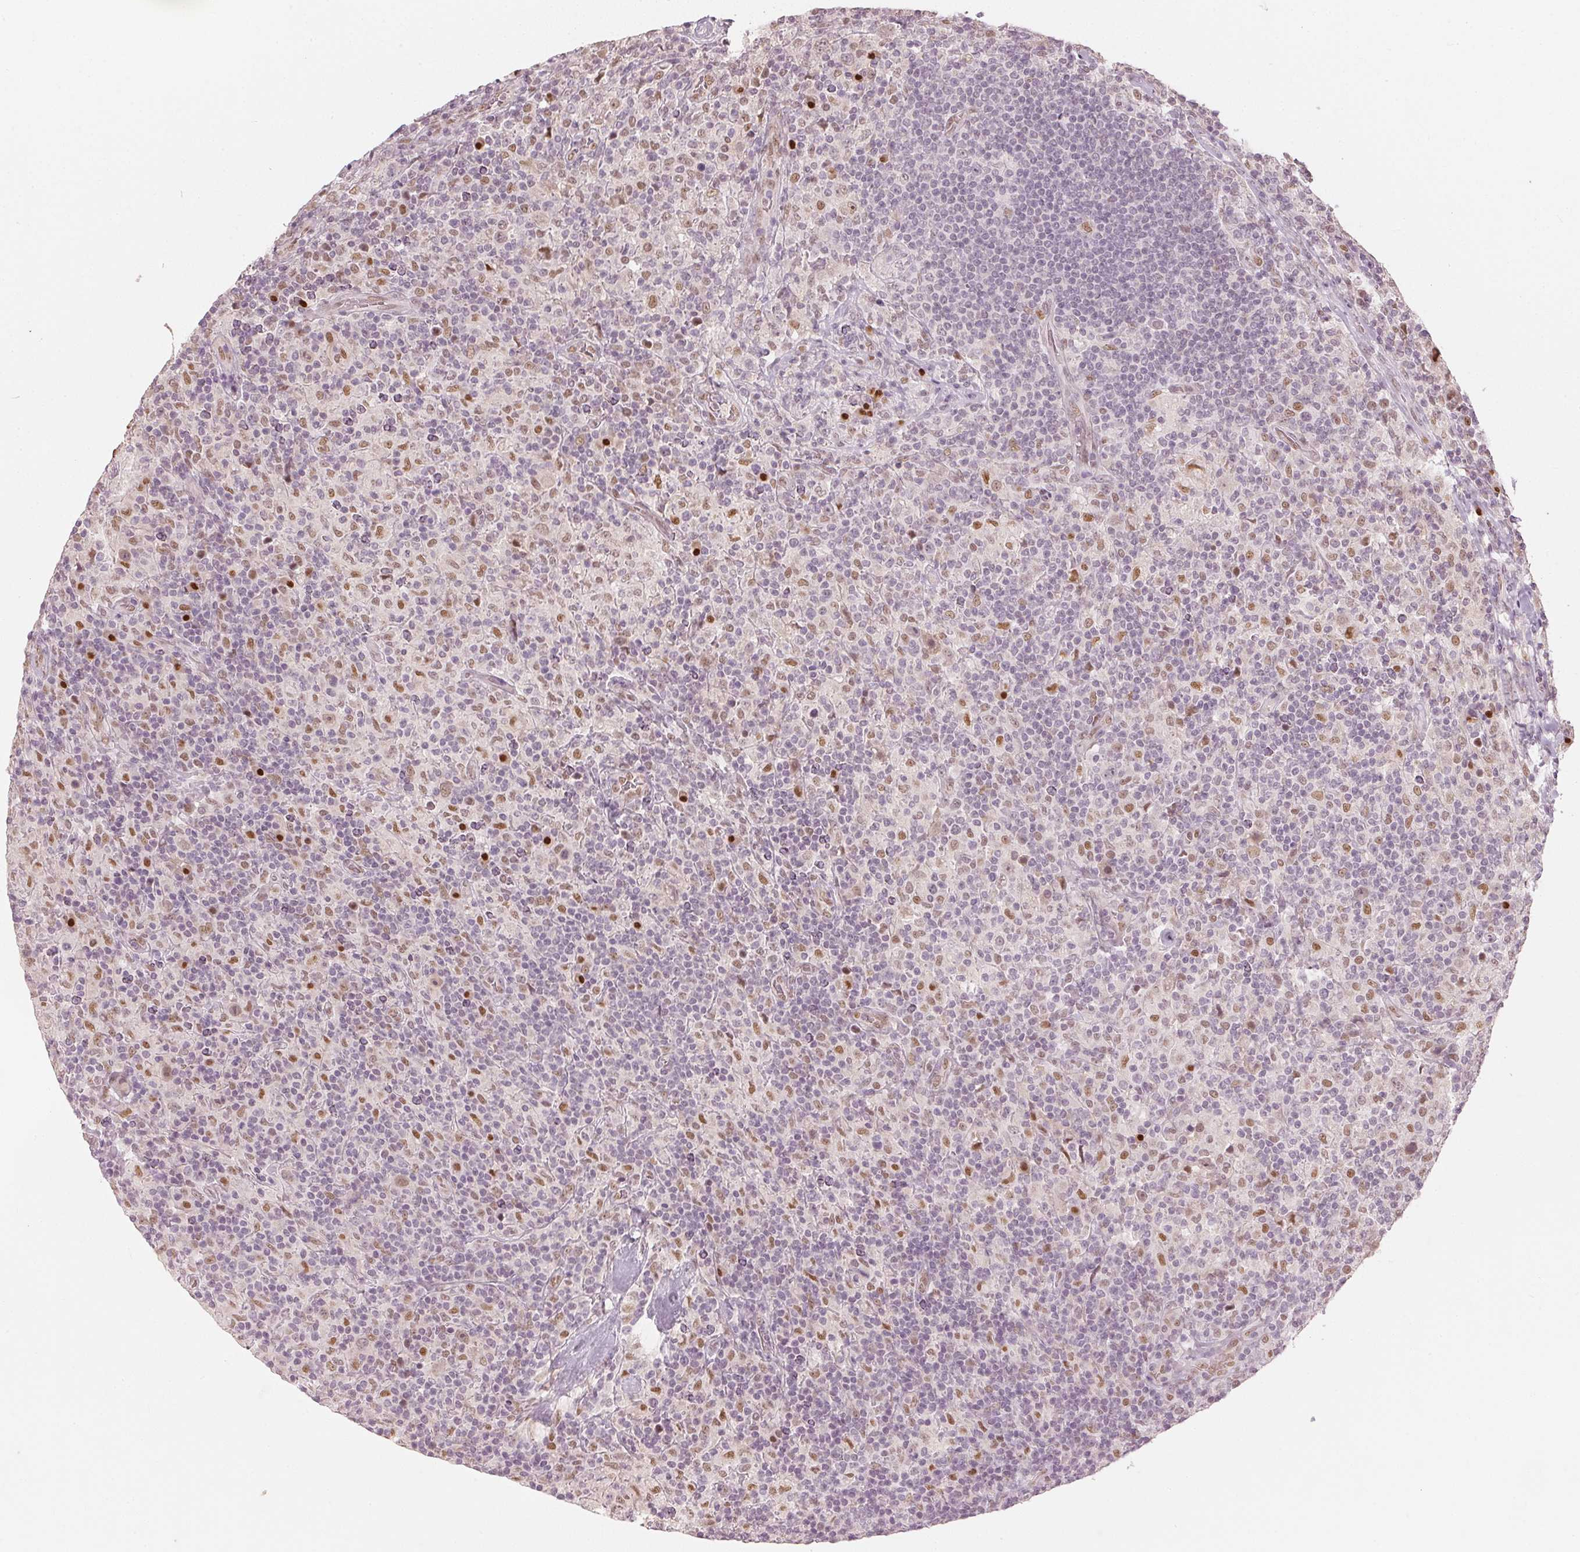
{"staining": {"intensity": "weak", "quantity": "<25%", "location": "nuclear"}, "tissue": "lymphoma", "cell_type": "Tumor cells", "image_type": "cancer", "snomed": [{"axis": "morphology", "description": "Hodgkin's disease, NOS"}, {"axis": "topography", "description": "Lymph node"}], "caption": "There is no significant positivity in tumor cells of Hodgkin's disease. Brightfield microscopy of immunohistochemistry stained with DAB (brown) and hematoxylin (blue), captured at high magnification.", "gene": "SLC39A3", "patient": {"sex": "male", "age": 70}}